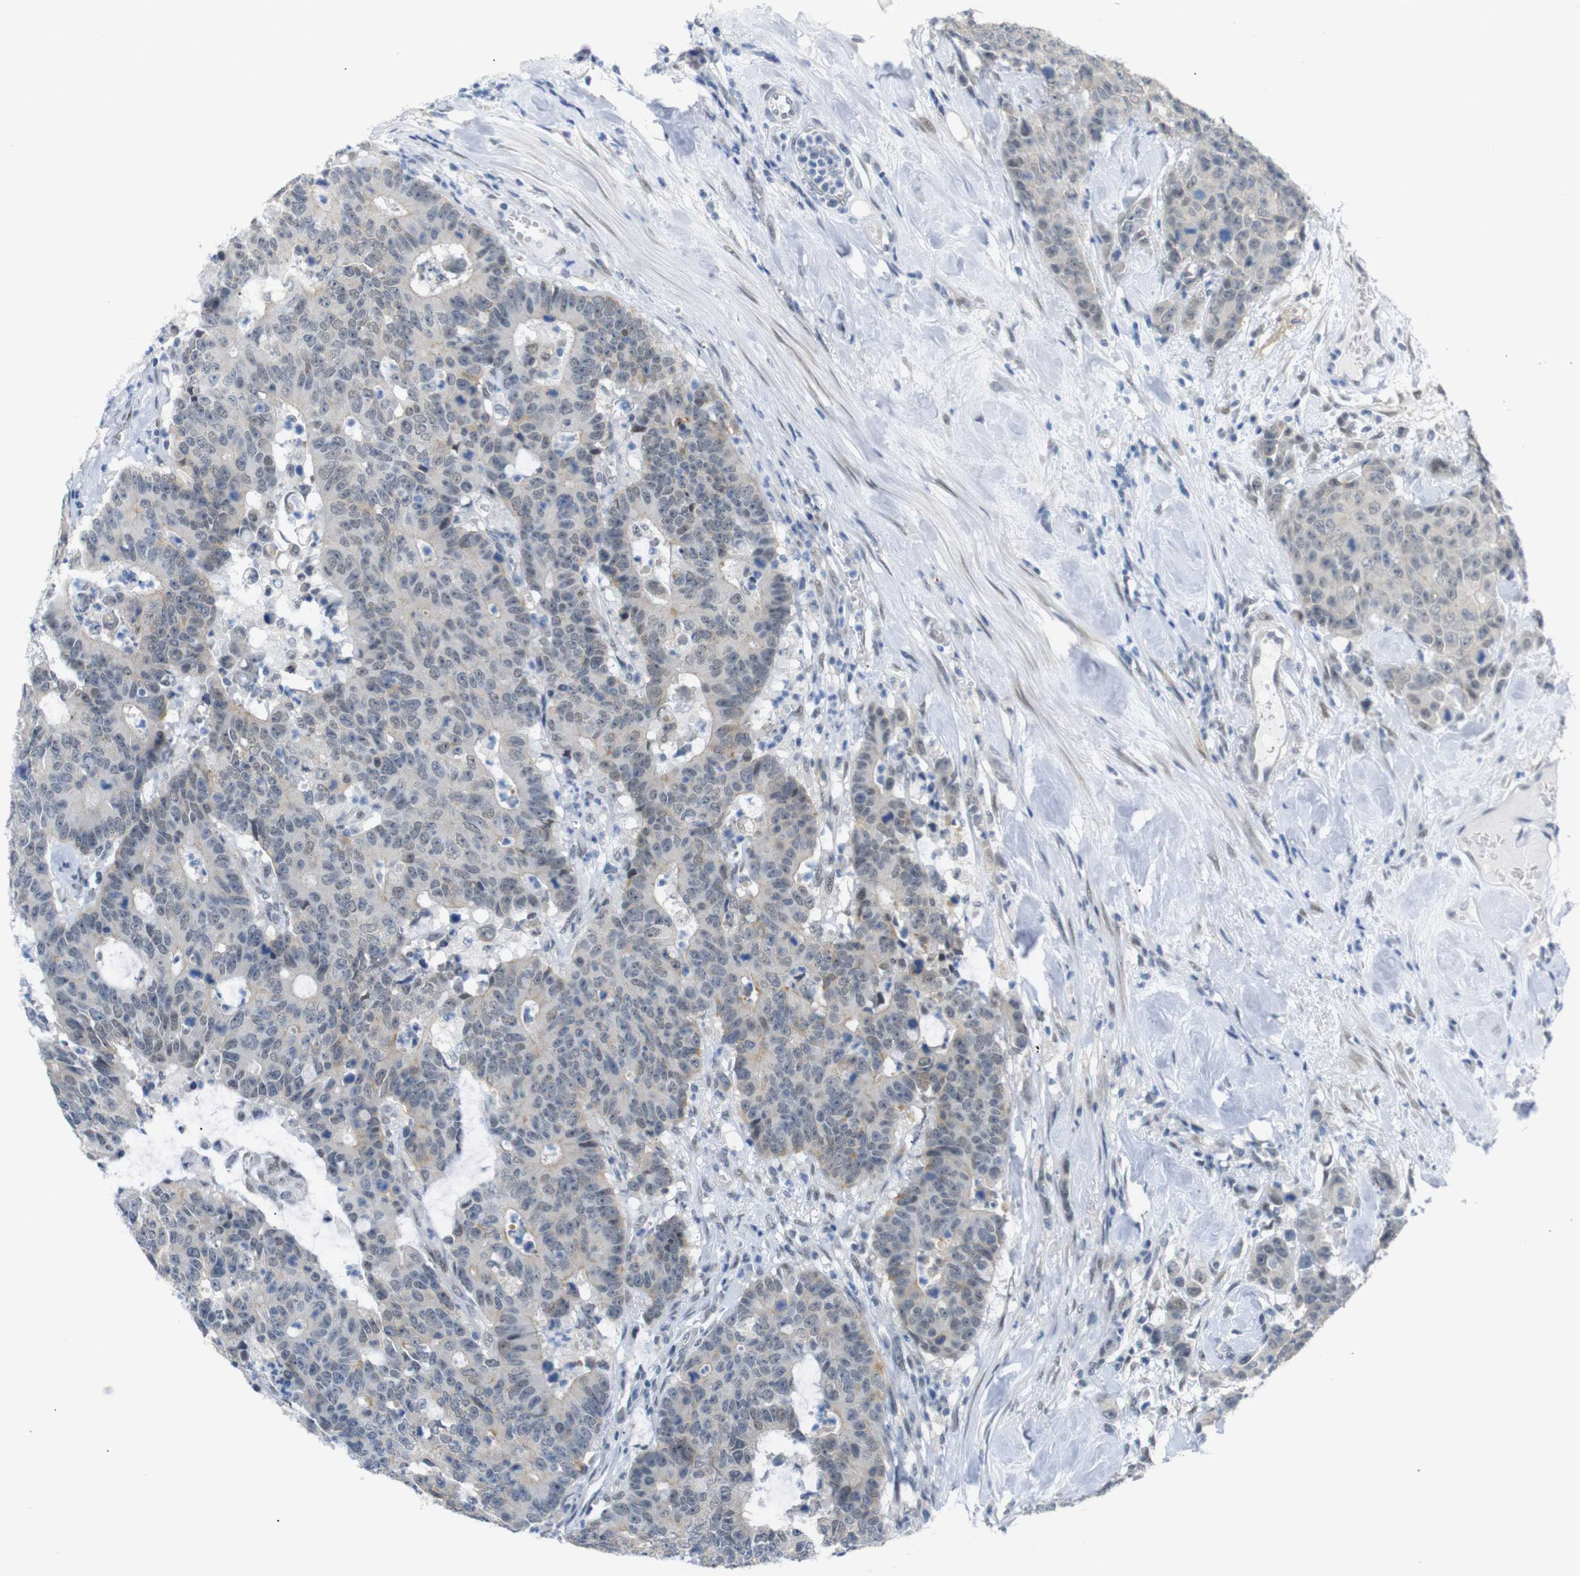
{"staining": {"intensity": "negative", "quantity": "none", "location": "none"}, "tissue": "colorectal cancer", "cell_type": "Tumor cells", "image_type": "cancer", "snomed": [{"axis": "morphology", "description": "Adenocarcinoma, NOS"}, {"axis": "topography", "description": "Colon"}], "caption": "The micrograph displays no staining of tumor cells in colorectal cancer (adenocarcinoma).", "gene": "GPR158", "patient": {"sex": "female", "age": 86}}